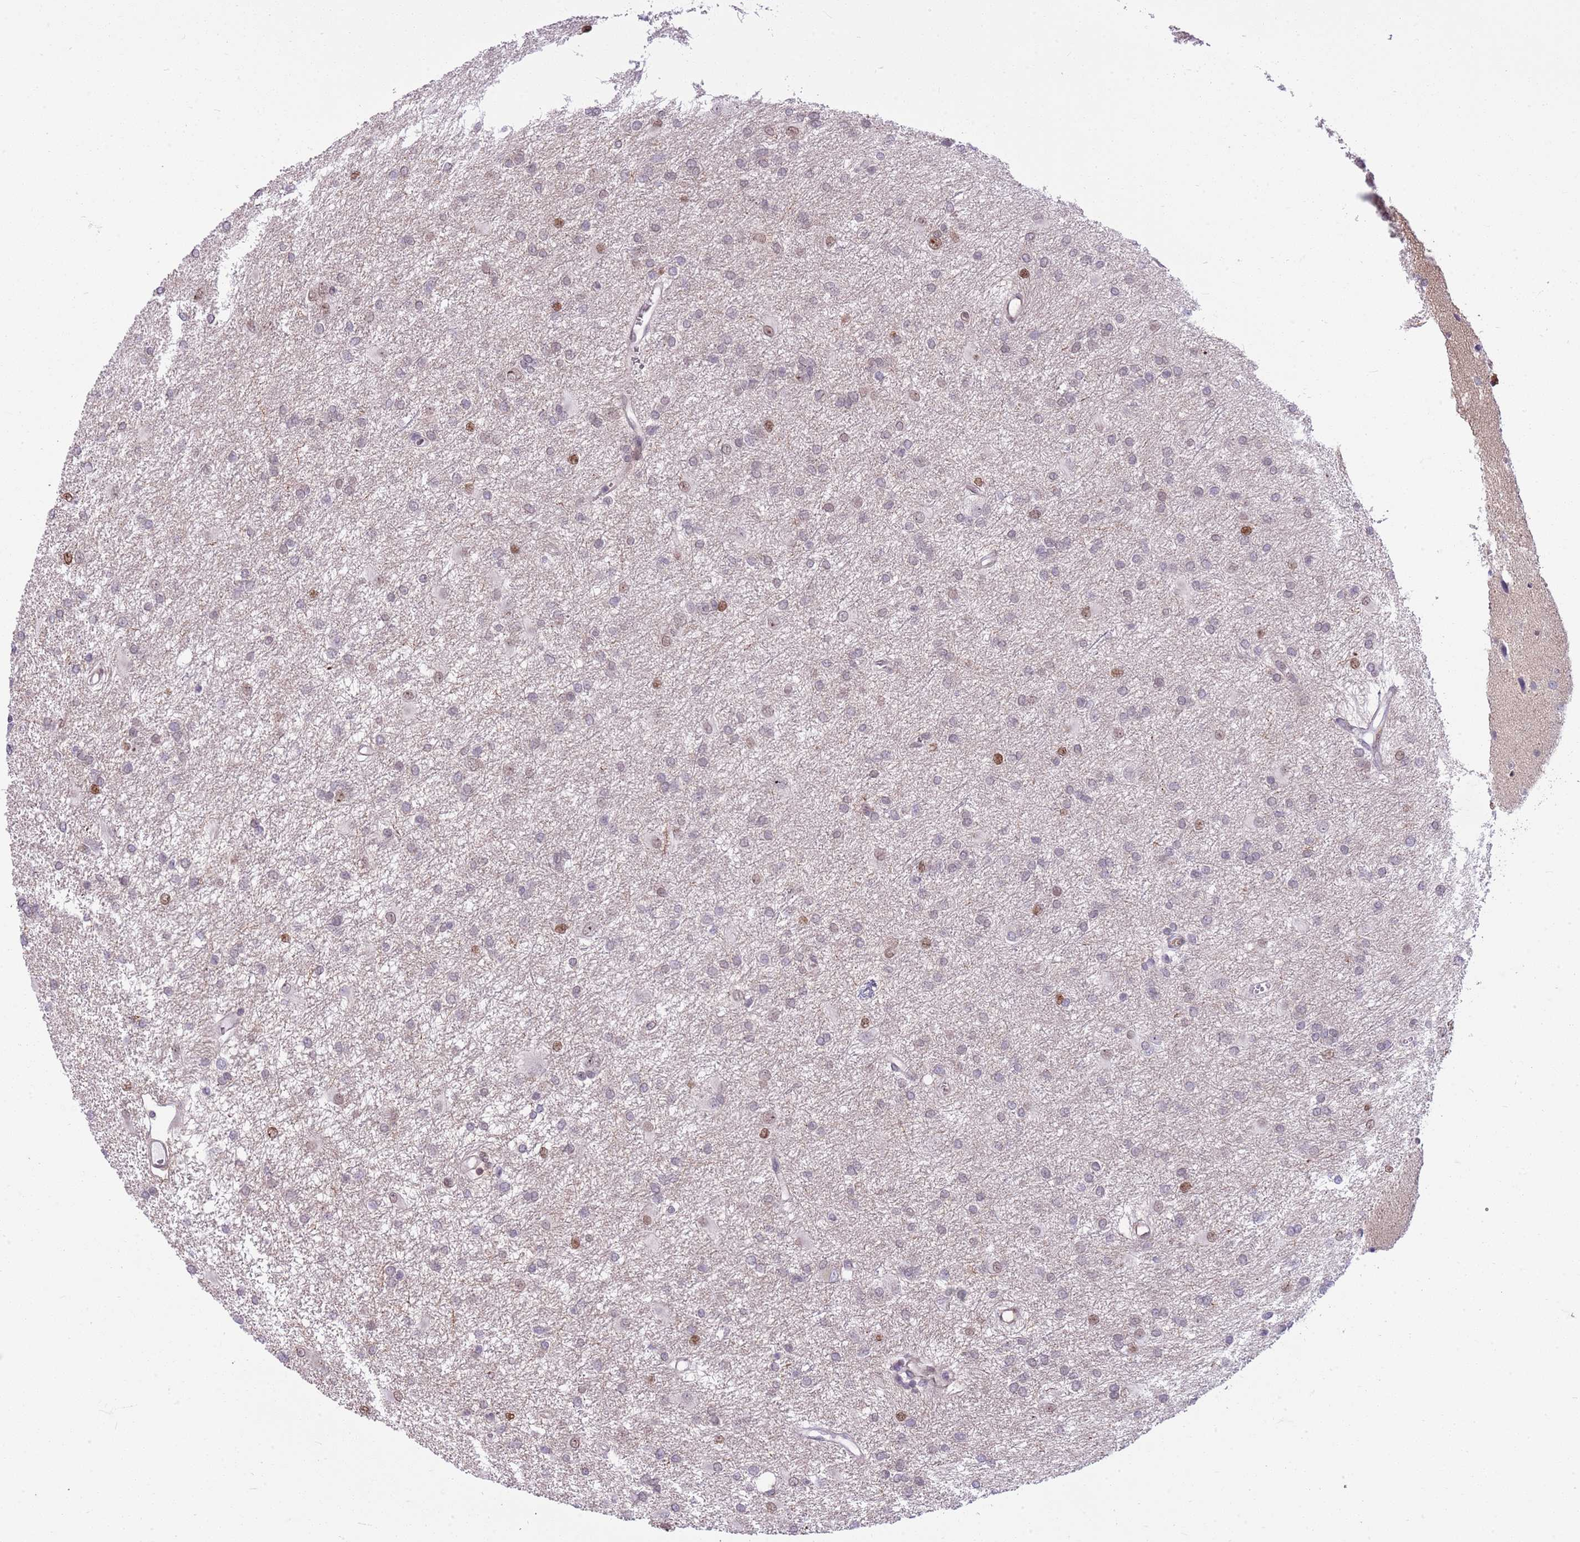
{"staining": {"intensity": "moderate", "quantity": "<25%", "location": "nuclear"}, "tissue": "glioma", "cell_type": "Tumor cells", "image_type": "cancer", "snomed": [{"axis": "morphology", "description": "Glioma, malignant, High grade"}, {"axis": "topography", "description": "Brain"}], "caption": "There is low levels of moderate nuclear positivity in tumor cells of malignant high-grade glioma, as demonstrated by immunohistochemical staining (brown color).", "gene": "DHX32", "patient": {"sex": "female", "age": 50}}